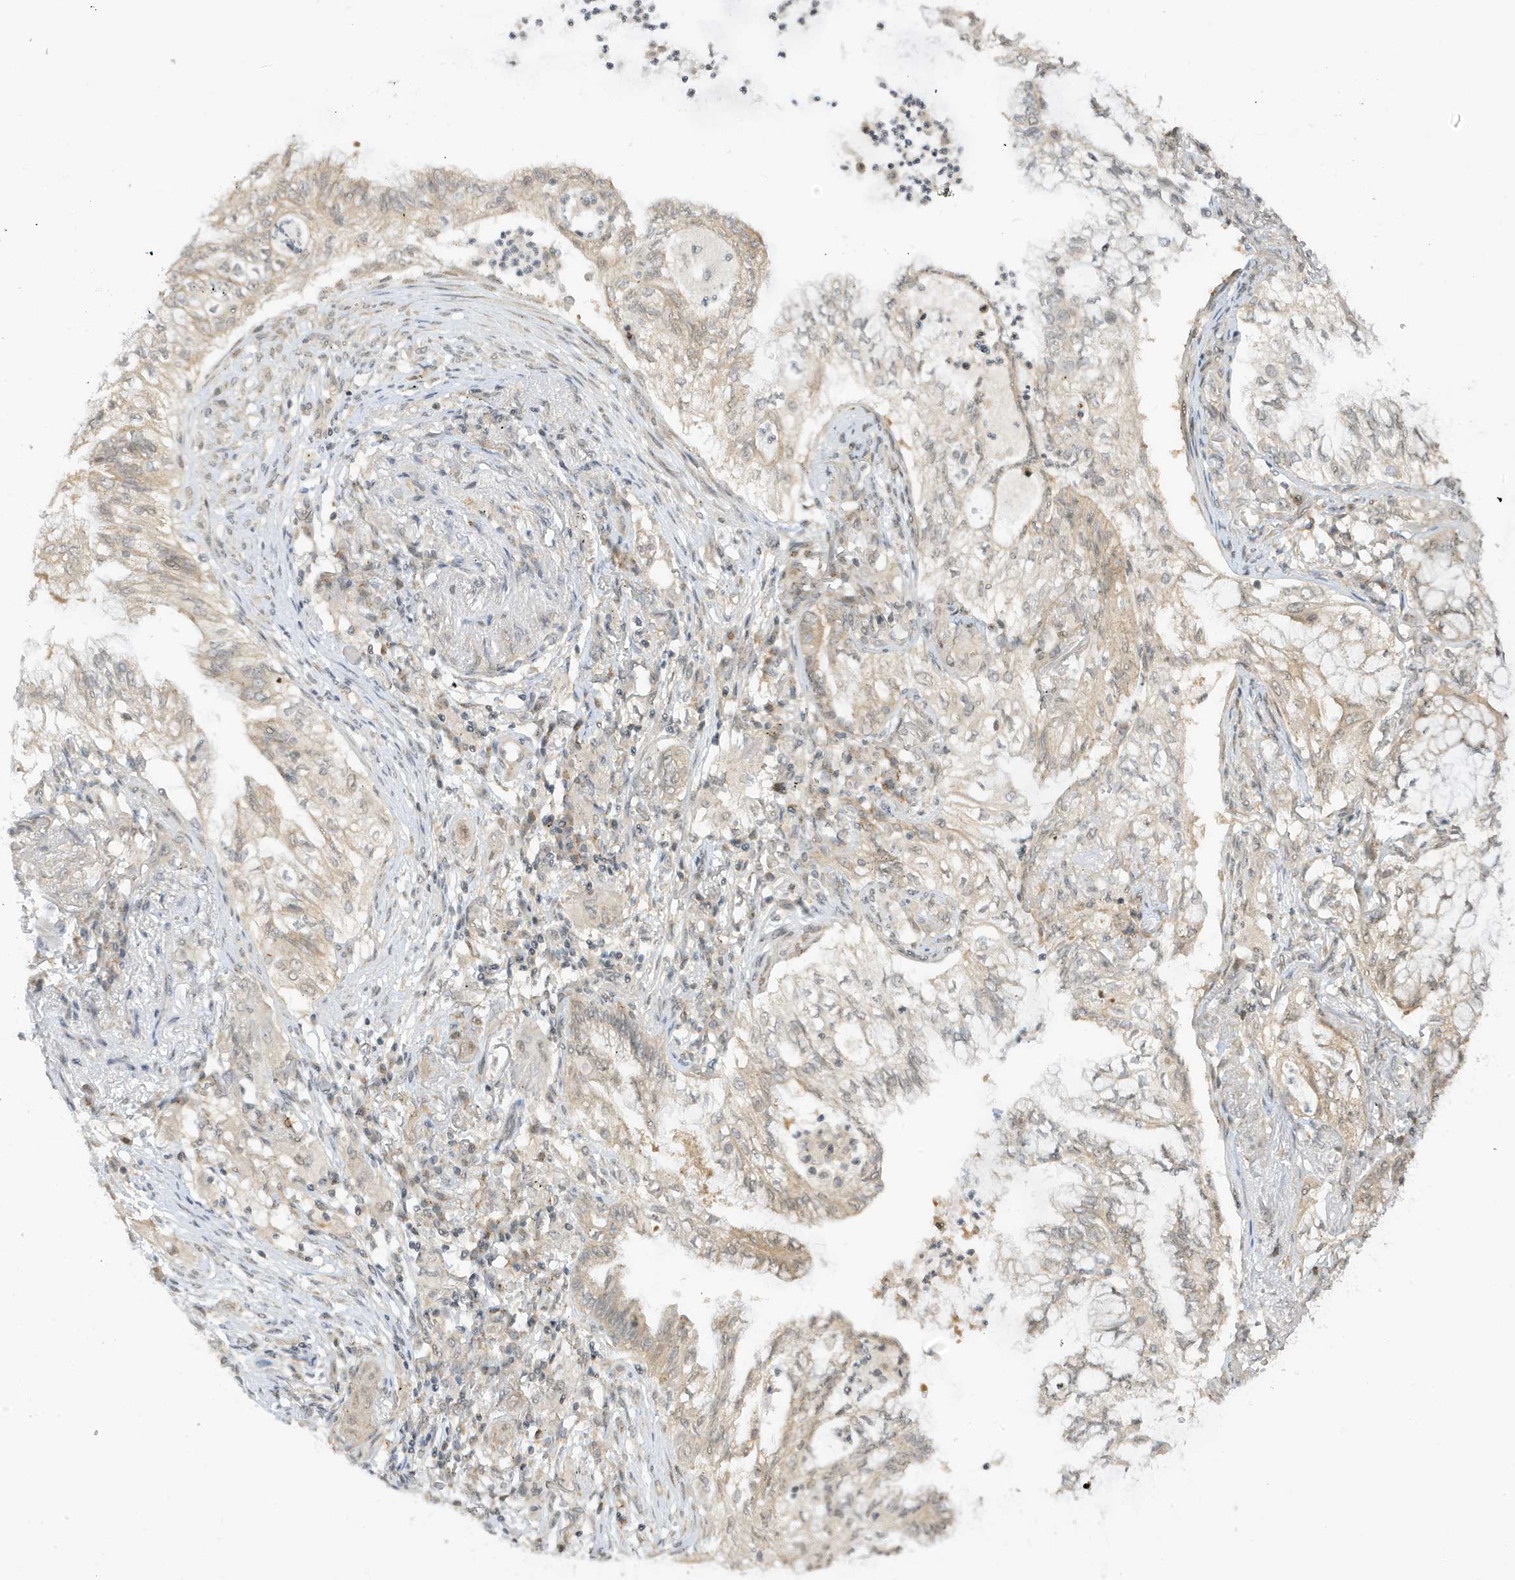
{"staining": {"intensity": "weak", "quantity": "25%-75%", "location": "cytoplasmic/membranous,nuclear"}, "tissue": "lung cancer", "cell_type": "Tumor cells", "image_type": "cancer", "snomed": [{"axis": "morphology", "description": "Adenocarcinoma, NOS"}, {"axis": "topography", "description": "Lung"}], "caption": "Weak cytoplasmic/membranous and nuclear protein expression is appreciated in about 25%-75% of tumor cells in lung adenocarcinoma.", "gene": "TAB3", "patient": {"sex": "female", "age": 70}}